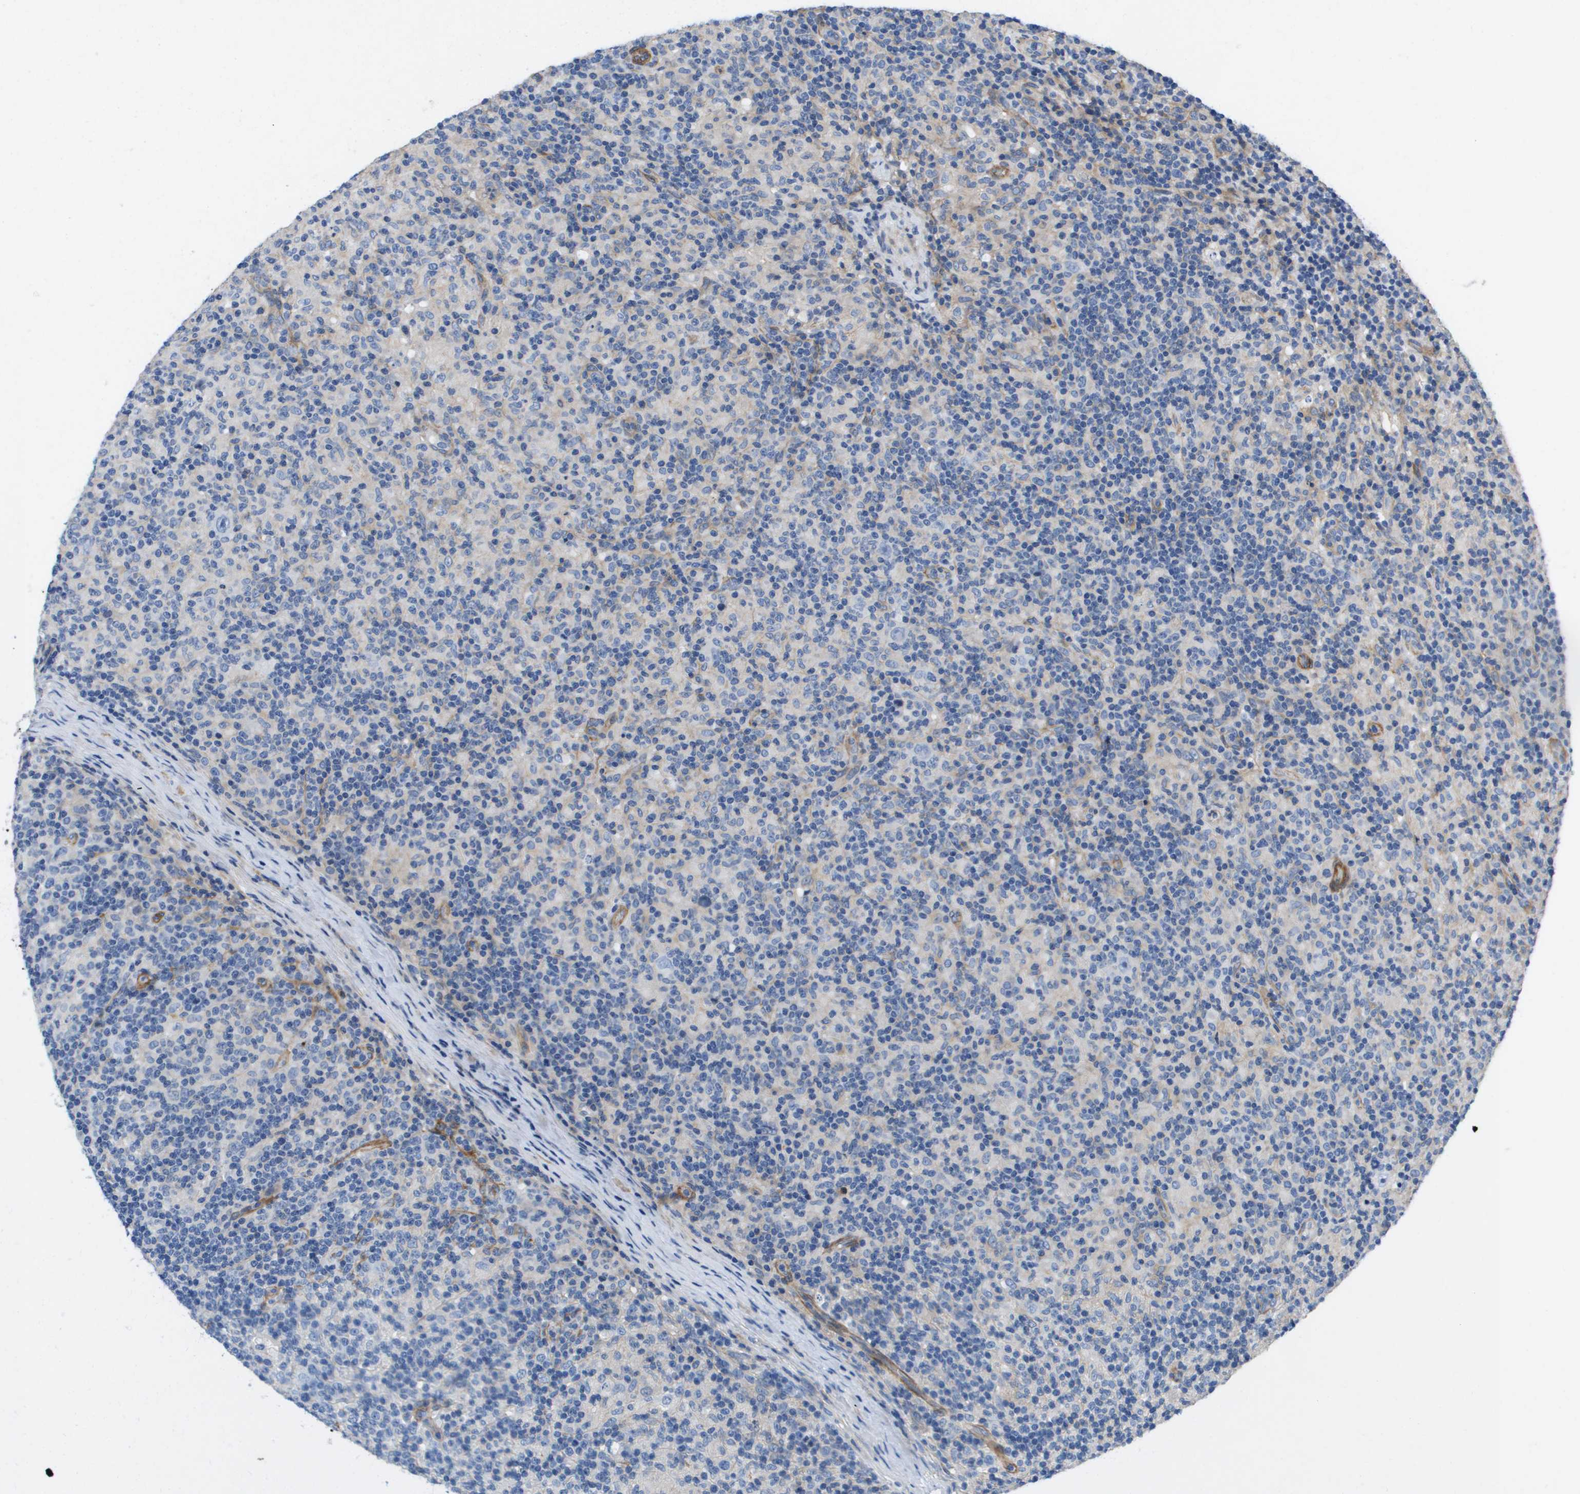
{"staining": {"intensity": "negative", "quantity": "none", "location": "none"}, "tissue": "lymphoma", "cell_type": "Tumor cells", "image_type": "cancer", "snomed": [{"axis": "morphology", "description": "Hodgkin's disease, NOS"}, {"axis": "topography", "description": "Lymph node"}], "caption": "The photomicrograph displays no significant positivity in tumor cells of Hodgkin's disease. Brightfield microscopy of IHC stained with DAB (brown) and hematoxylin (blue), captured at high magnification.", "gene": "LPP", "patient": {"sex": "male", "age": 70}}